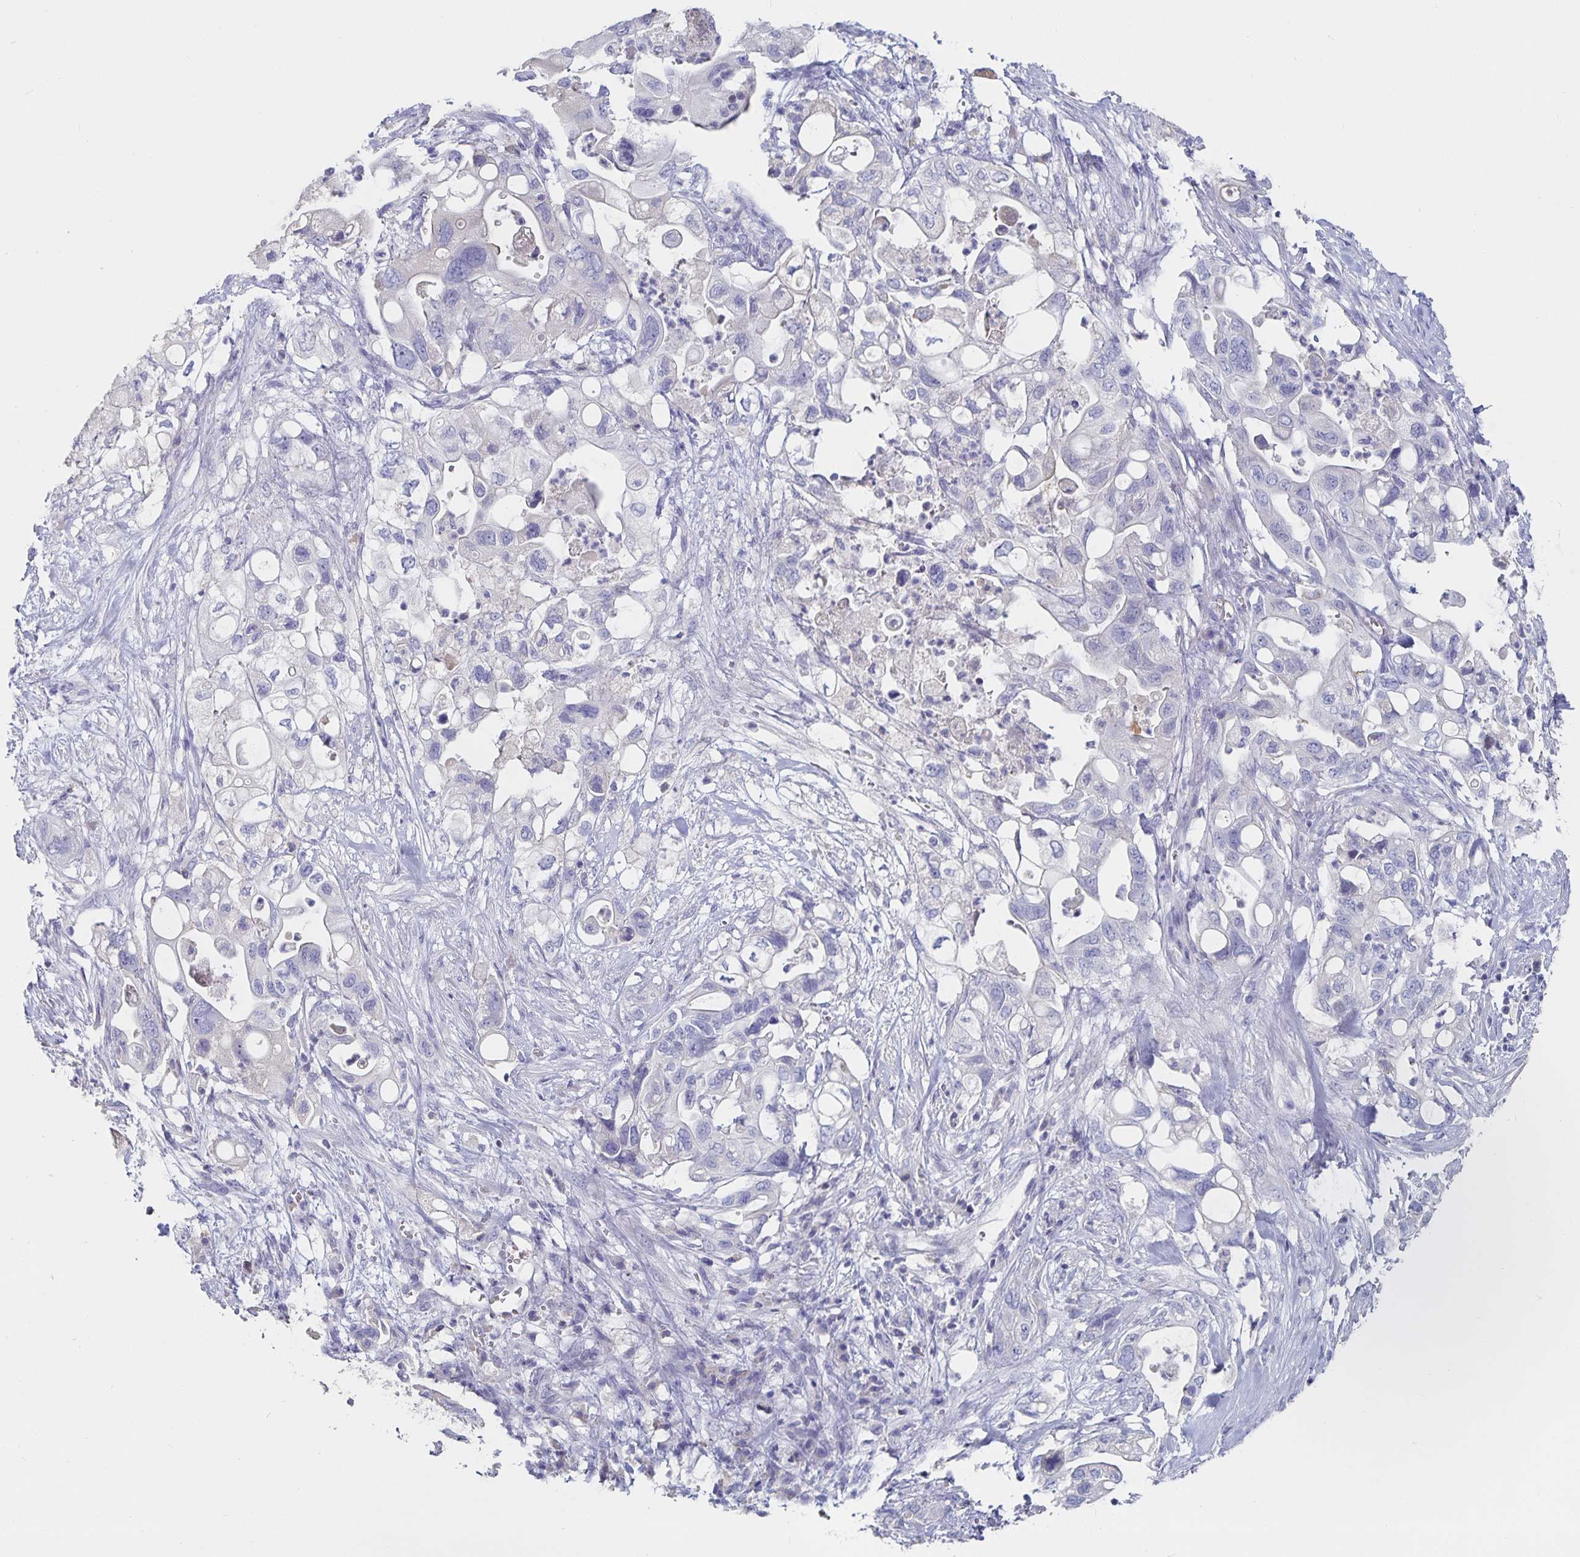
{"staining": {"intensity": "negative", "quantity": "none", "location": "none"}, "tissue": "pancreatic cancer", "cell_type": "Tumor cells", "image_type": "cancer", "snomed": [{"axis": "morphology", "description": "Adenocarcinoma, NOS"}, {"axis": "topography", "description": "Pancreas"}], "caption": "The immunohistochemistry photomicrograph has no significant staining in tumor cells of adenocarcinoma (pancreatic) tissue. (DAB immunohistochemistry visualized using brightfield microscopy, high magnification).", "gene": "CFAP69", "patient": {"sex": "female", "age": 72}}